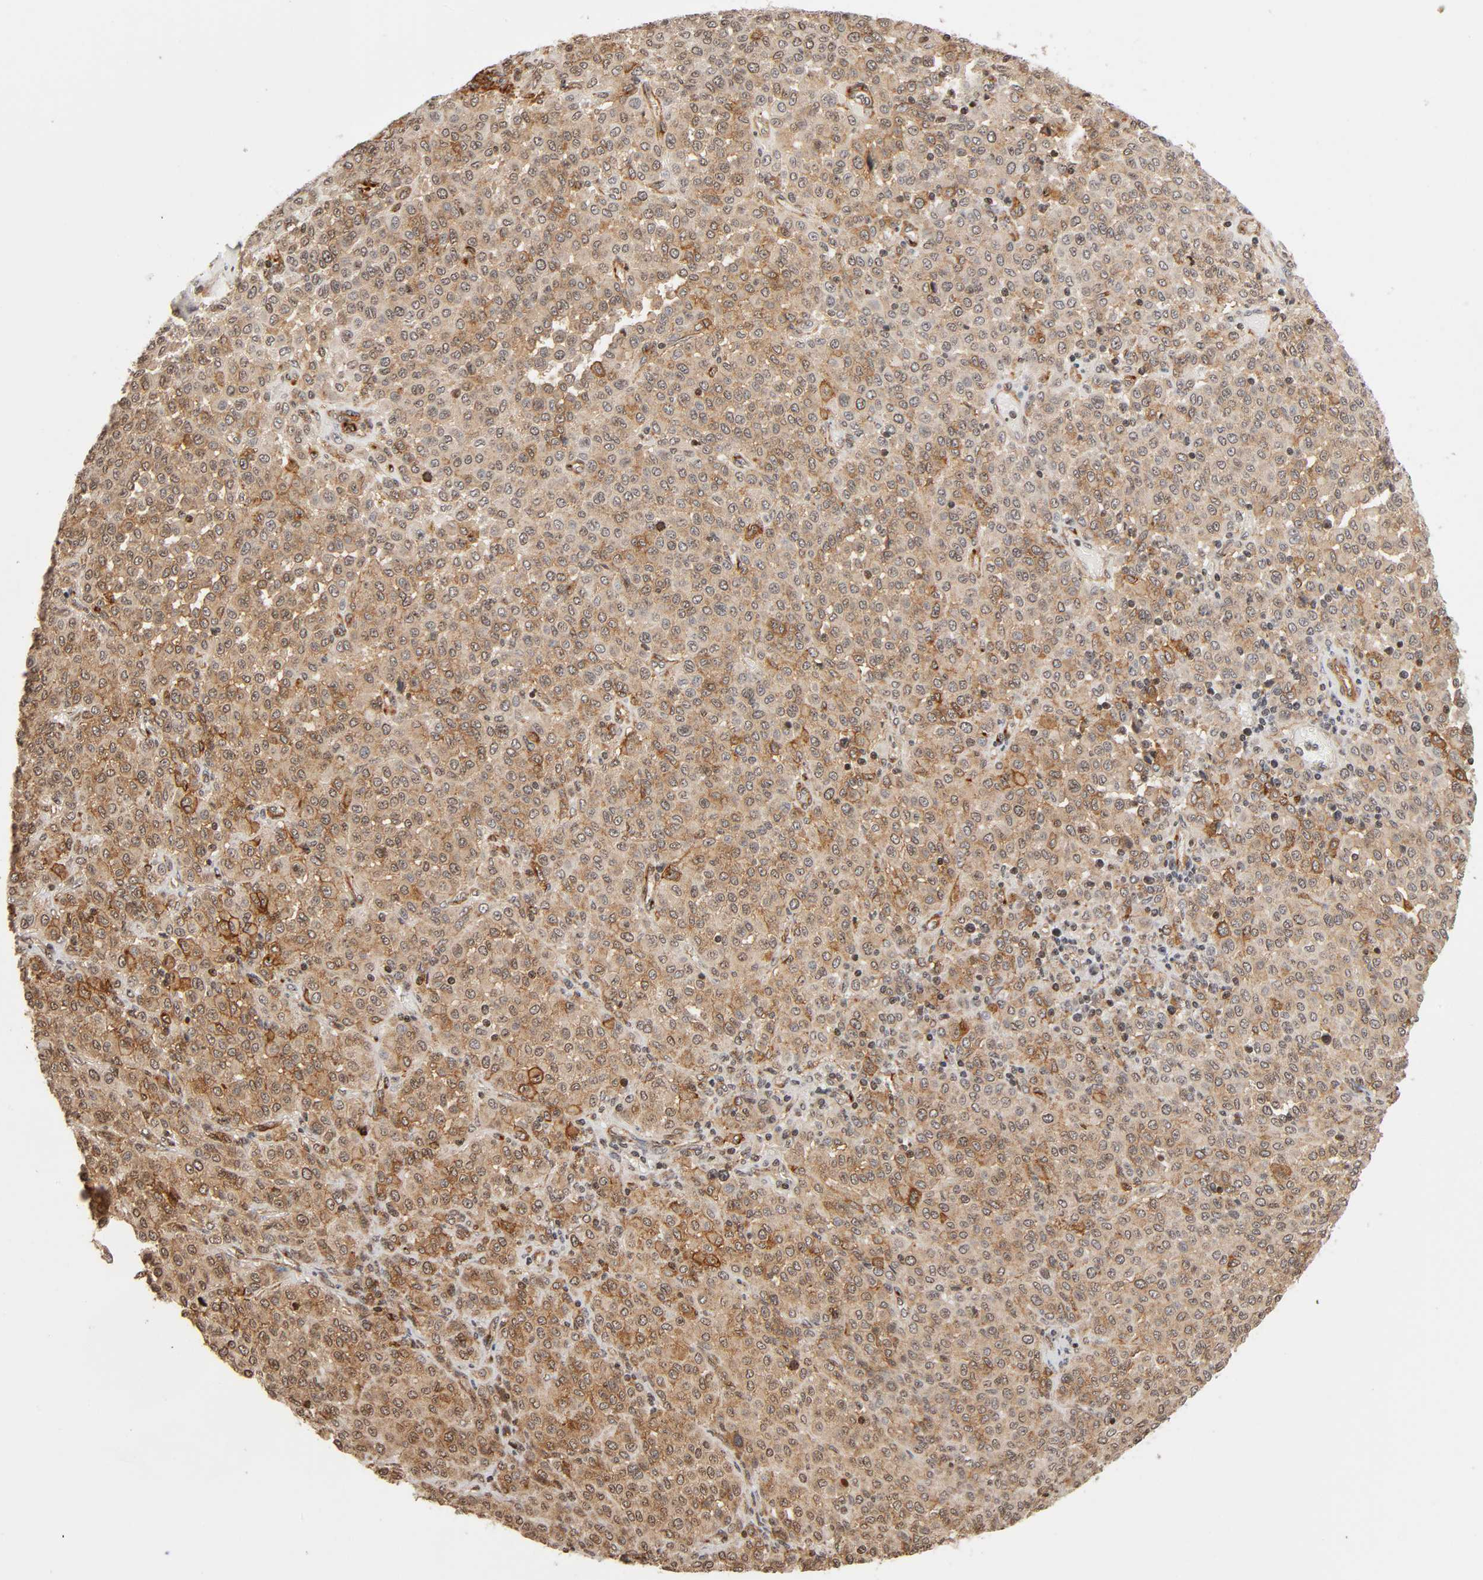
{"staining": {"intensity": "moderate", "quantity": ">75%", "location": "cytoplasmic/membranous"}, "tissue": "melanoma", "cell_type": "Tumor cells", "image_type": "cancer", "snomed": [{"axis": "morphology", "description": "Malignant melanoma, Metastatic site"}, {"axis": "topography", "description": "Pancreas"}], "caption": "The image shows a brown stain indicating the presence of a protein in the cytoplasmic/membranous of tumor cells in malignant melanoma (metastatic site).", "gene": "ITGAV", "patient": {"sex": "female", "age": 30}}